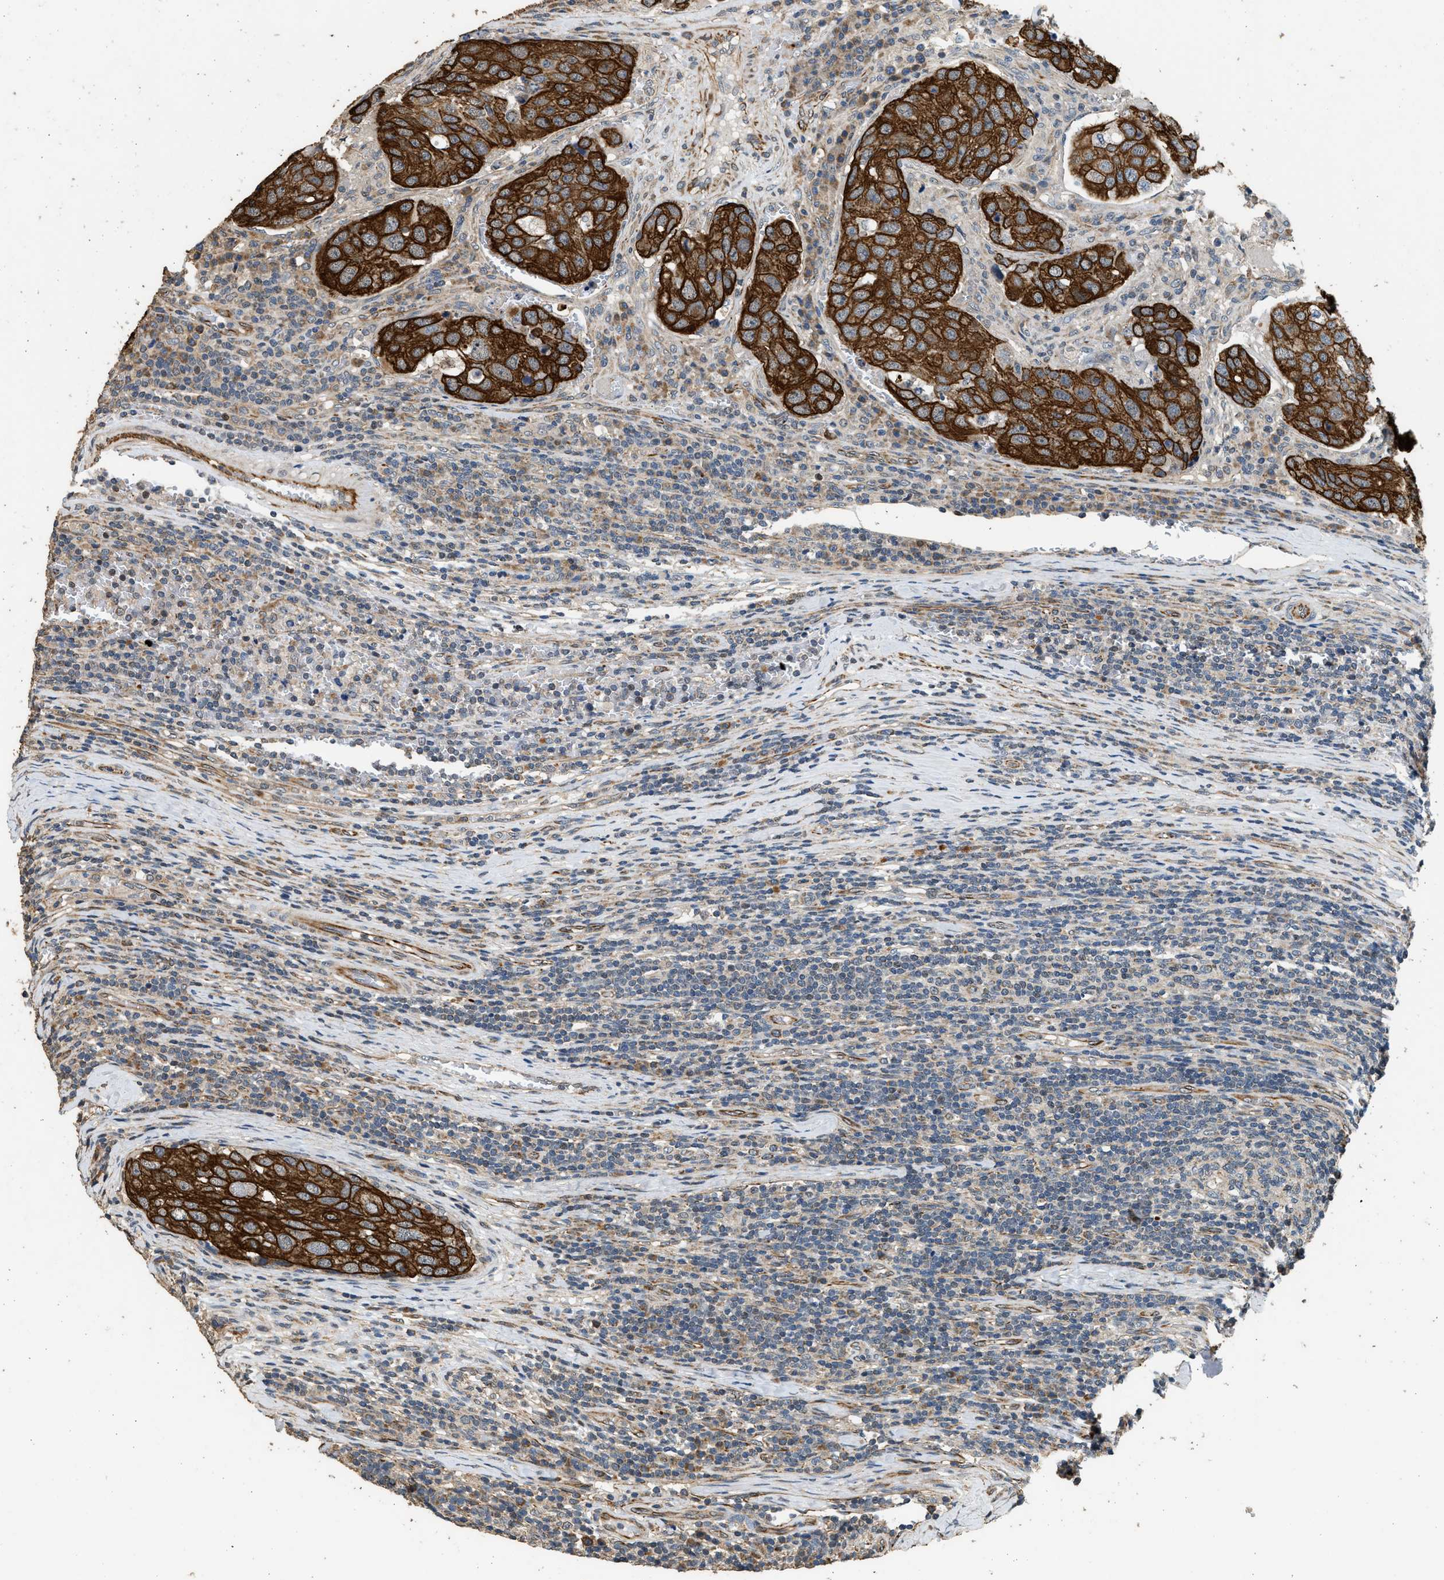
{"staining": {"intensity": "strong", "quantity": ">75%", "location": "cytoplasmic/membranous"}, "tissue": "urothelial cancer", "cell_type": "Tumor cells", "image_type": "cancer", "snomed": [{"axis": "morphology", "description": "Urothelial carcinoma, High grade"}, {"axis": "topography", "description": "Lymph node"}, {"axis": "topography", "description": "Urinary bladder"}], "caption": "DAB (3,3'-diaminobenzidine) immunohistochemical staining of human urothelial cancer reveals strong cytoplasmic/membranous protein expression in approximately >75% of tumor cells.", "gene": "PCLO", "patient": {"sex": "male", "age": 51}}